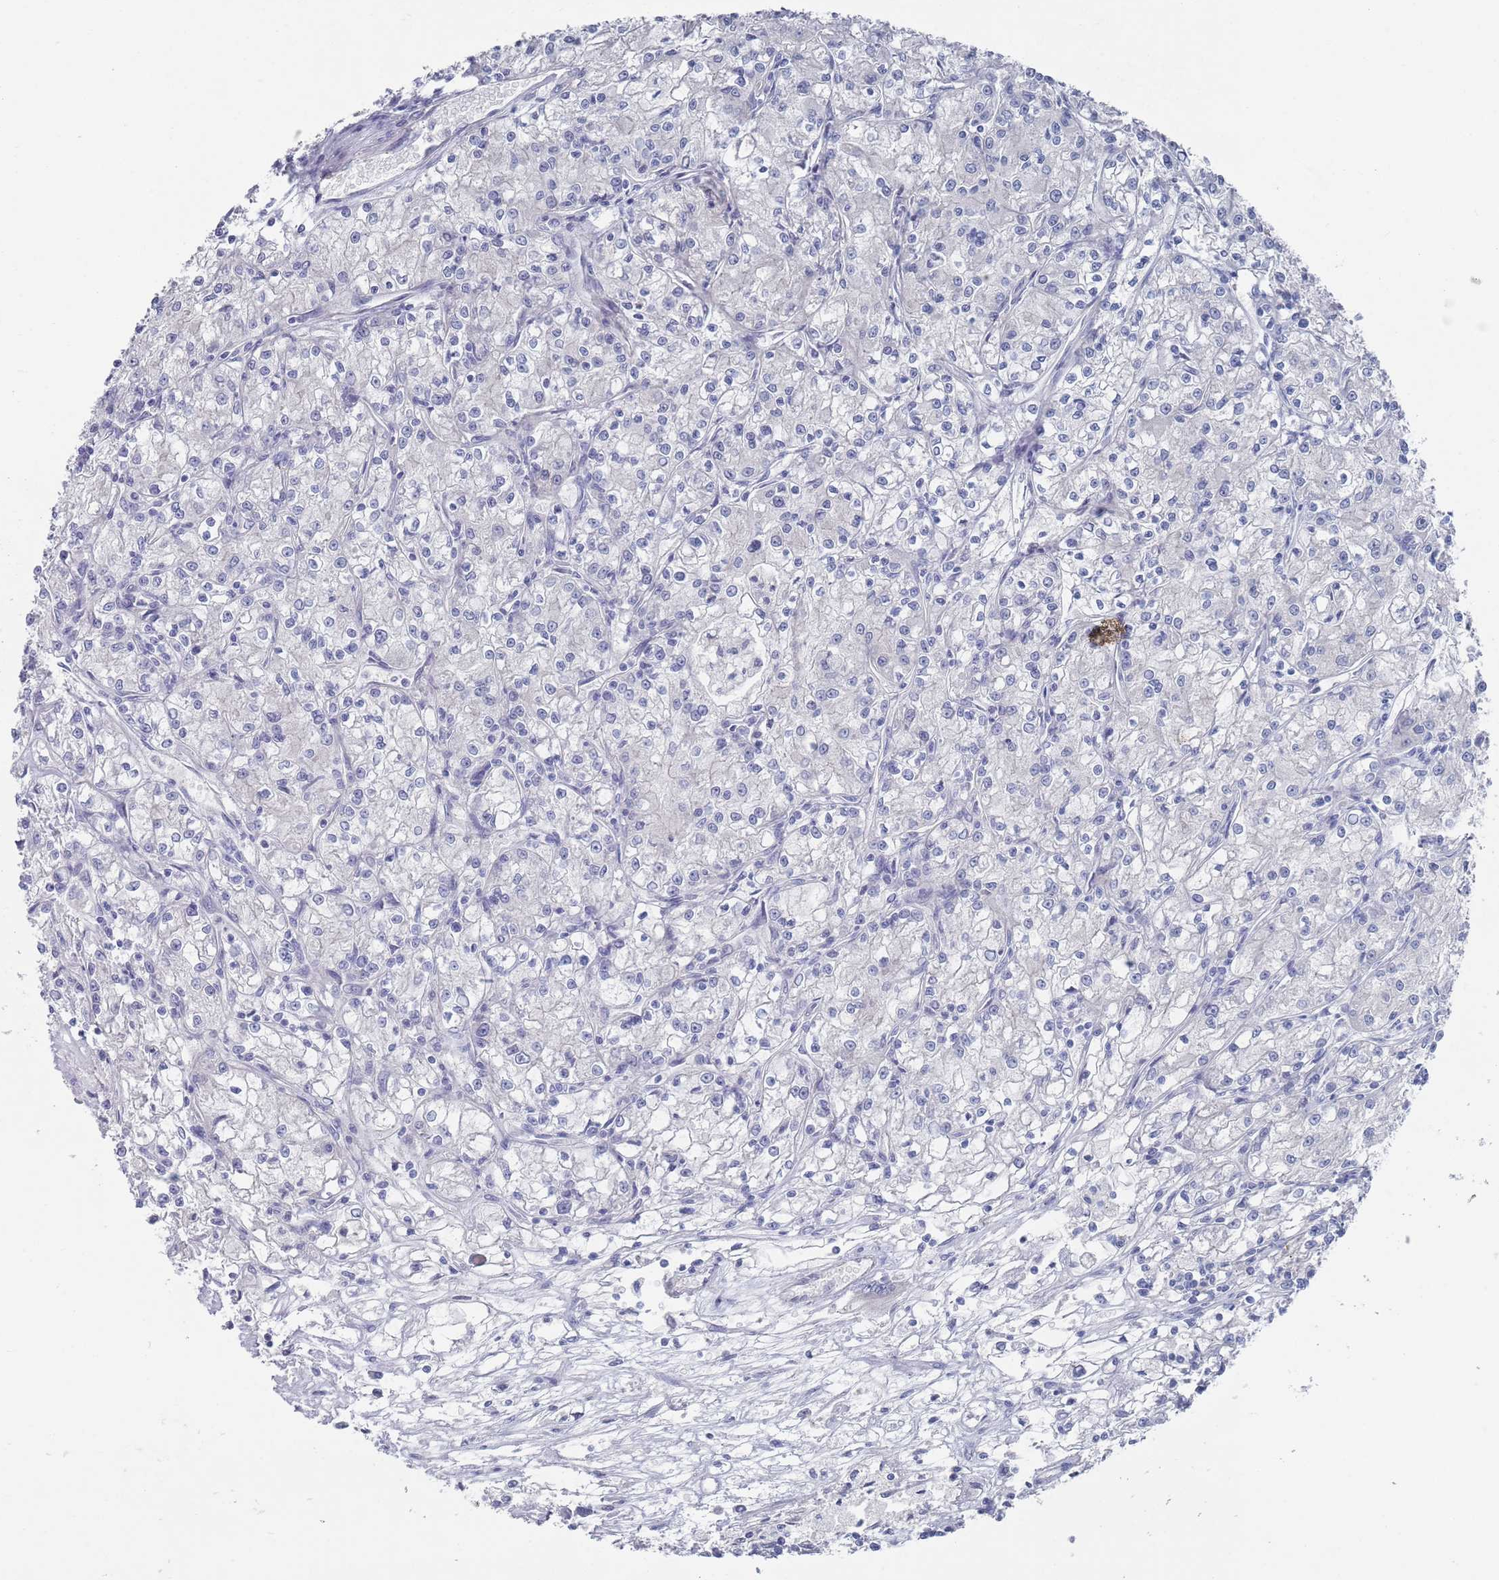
{"staining": {"intensity": "negative", "quantity": "none", "location": "none"}, "tissue": "renal cancer", "cell_type": "Tumor cells", "image_type": "cancer", "snomed": [{"axis": "morphology", "description": "Adenocarcinoma, NOS"}, {"axis": "topography", "description": "Kidney"}], "caption": "Tumor cells are negative for protein expression in human renal cancer. The staining is performed using DAB (3,3'-diaminobenzidine) brown chromogen with nuclei counter-stained in using hematoxylin.", "gene": "TMCO3", "patient": {"sex": "female", "age": 59}}